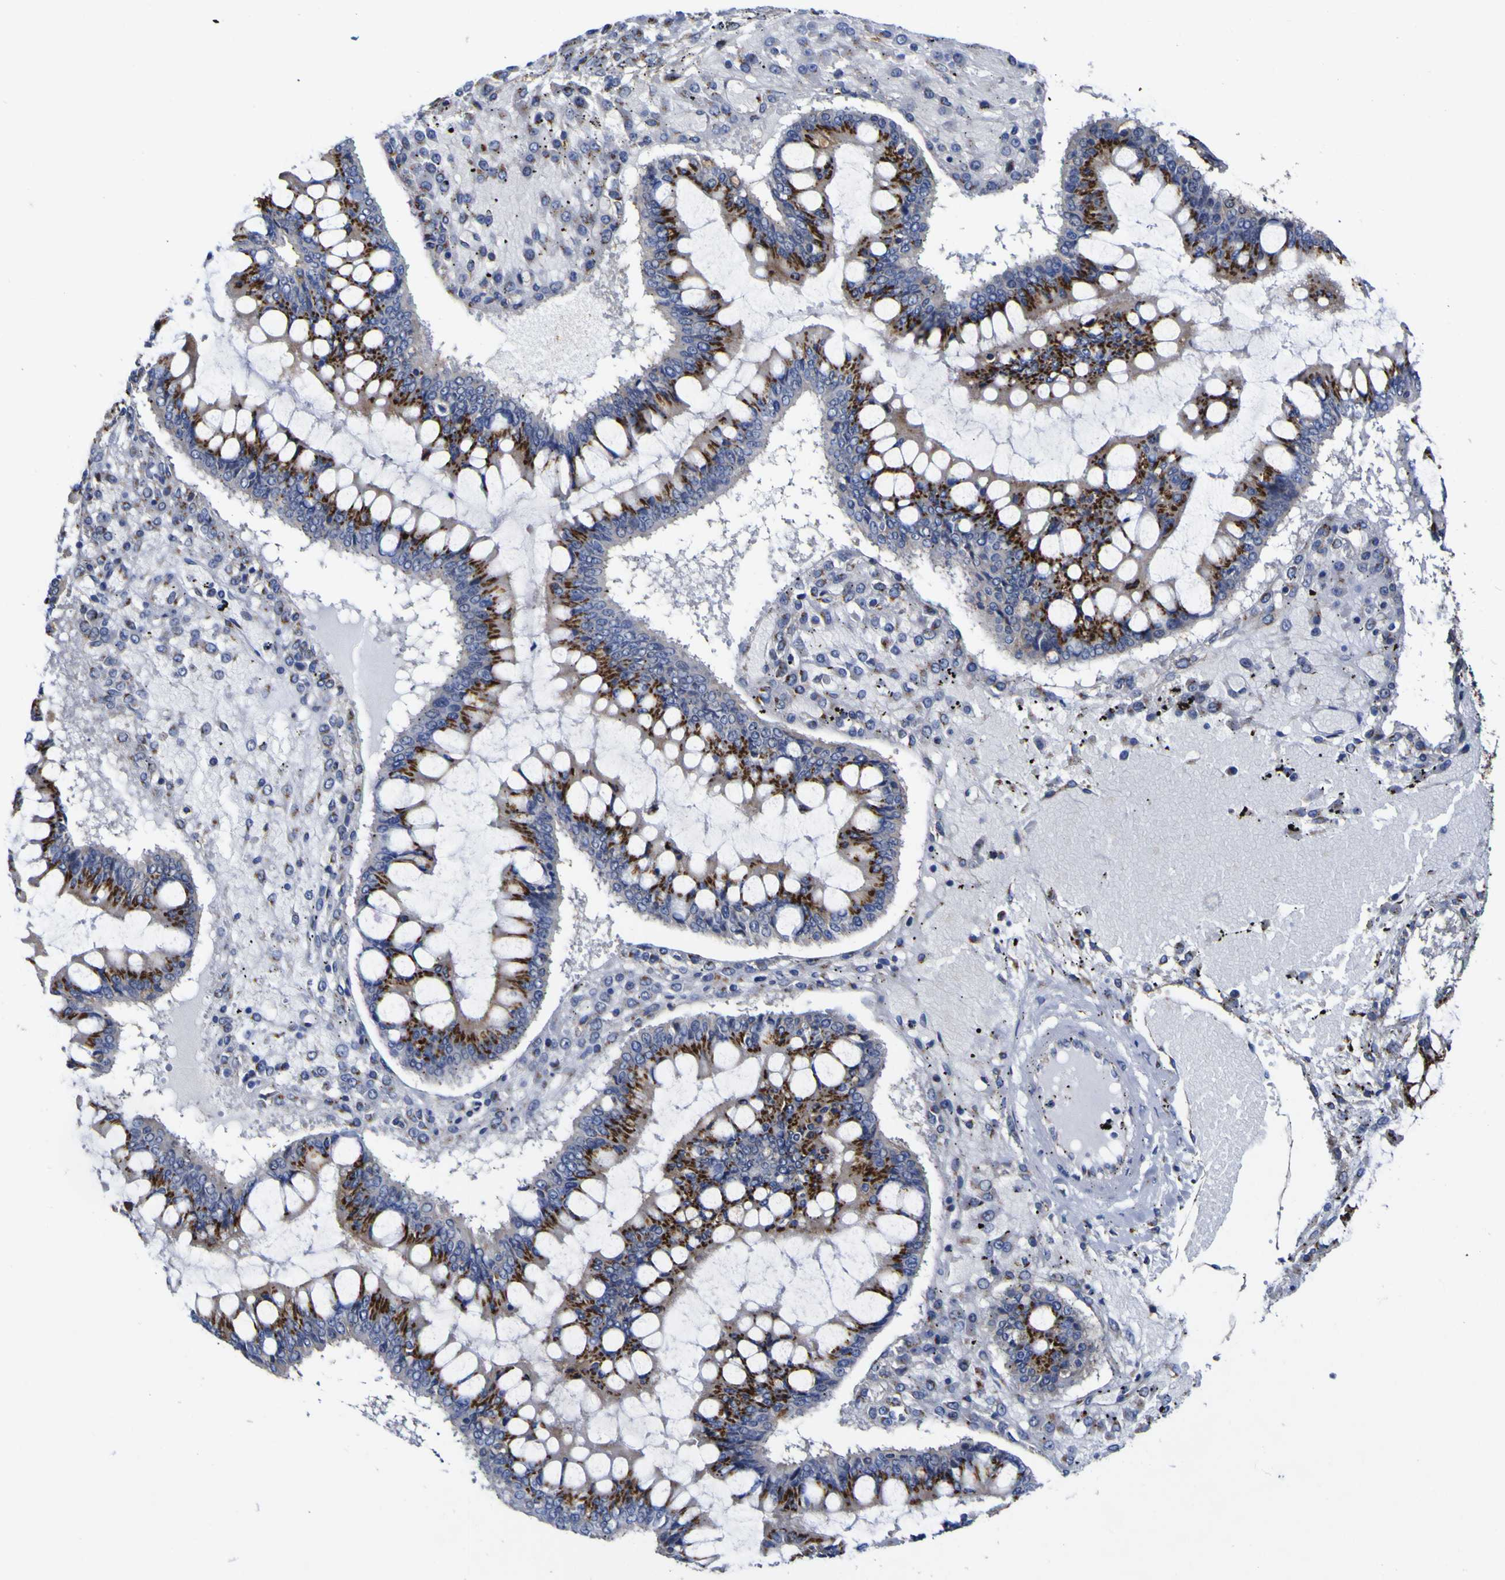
{"staining": {"intensity": "strong", "quantity": ">75%", "location": "cytoplasmic/membranous"}, "tissue": "ovarian cancer", "cell_type": "Tumor cells", "image_type": "cancer", "snomed": [{"axis": "morphology", "description": "Cystadenocarcinoma, mucinous, NOS"}, {"axis": "topography", "description": "Ovary"}], "caption": "Ovarian cancer tissue displays strong cytoplasmic/membranous positivity in approximately >75% of tumor cells, visualized by immunohistochemistry.", "gene": "GOLM1", "patient": {"sex": "female", "age": 73}}